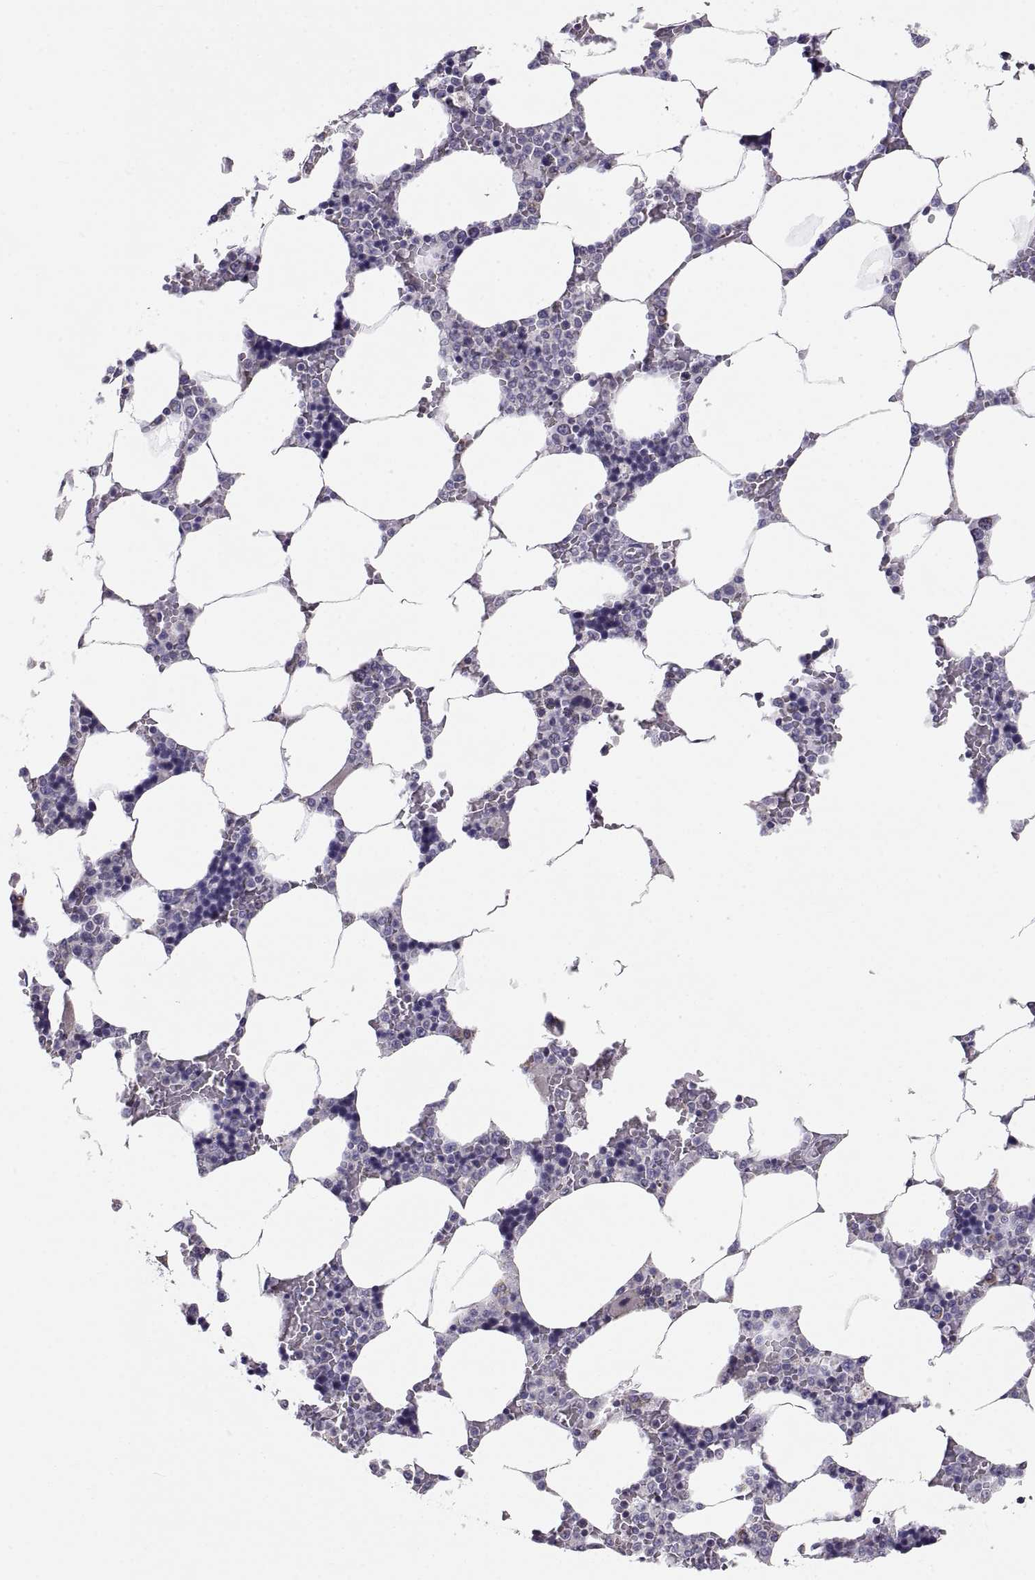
{"staining": {"intensity": "weak", "quantity": "<25%", "location": "cytoplasmic/membranous"}, "tissue": "bone marrow", "cell_type": "Hematopoietic cells", "image_type": "normal", "snomed": [{"axis": "morphology", "description": "Normal tissue, NOS"}, {"axis": "topography", "description": "Bone marrow"}], "caption": "This is a micrograph of IHC staining of normal bone marrow, which shows no staining in hematopoietic cells.", "gene": "TNNC1", "patient": {"sex": "male", "age": 63}}